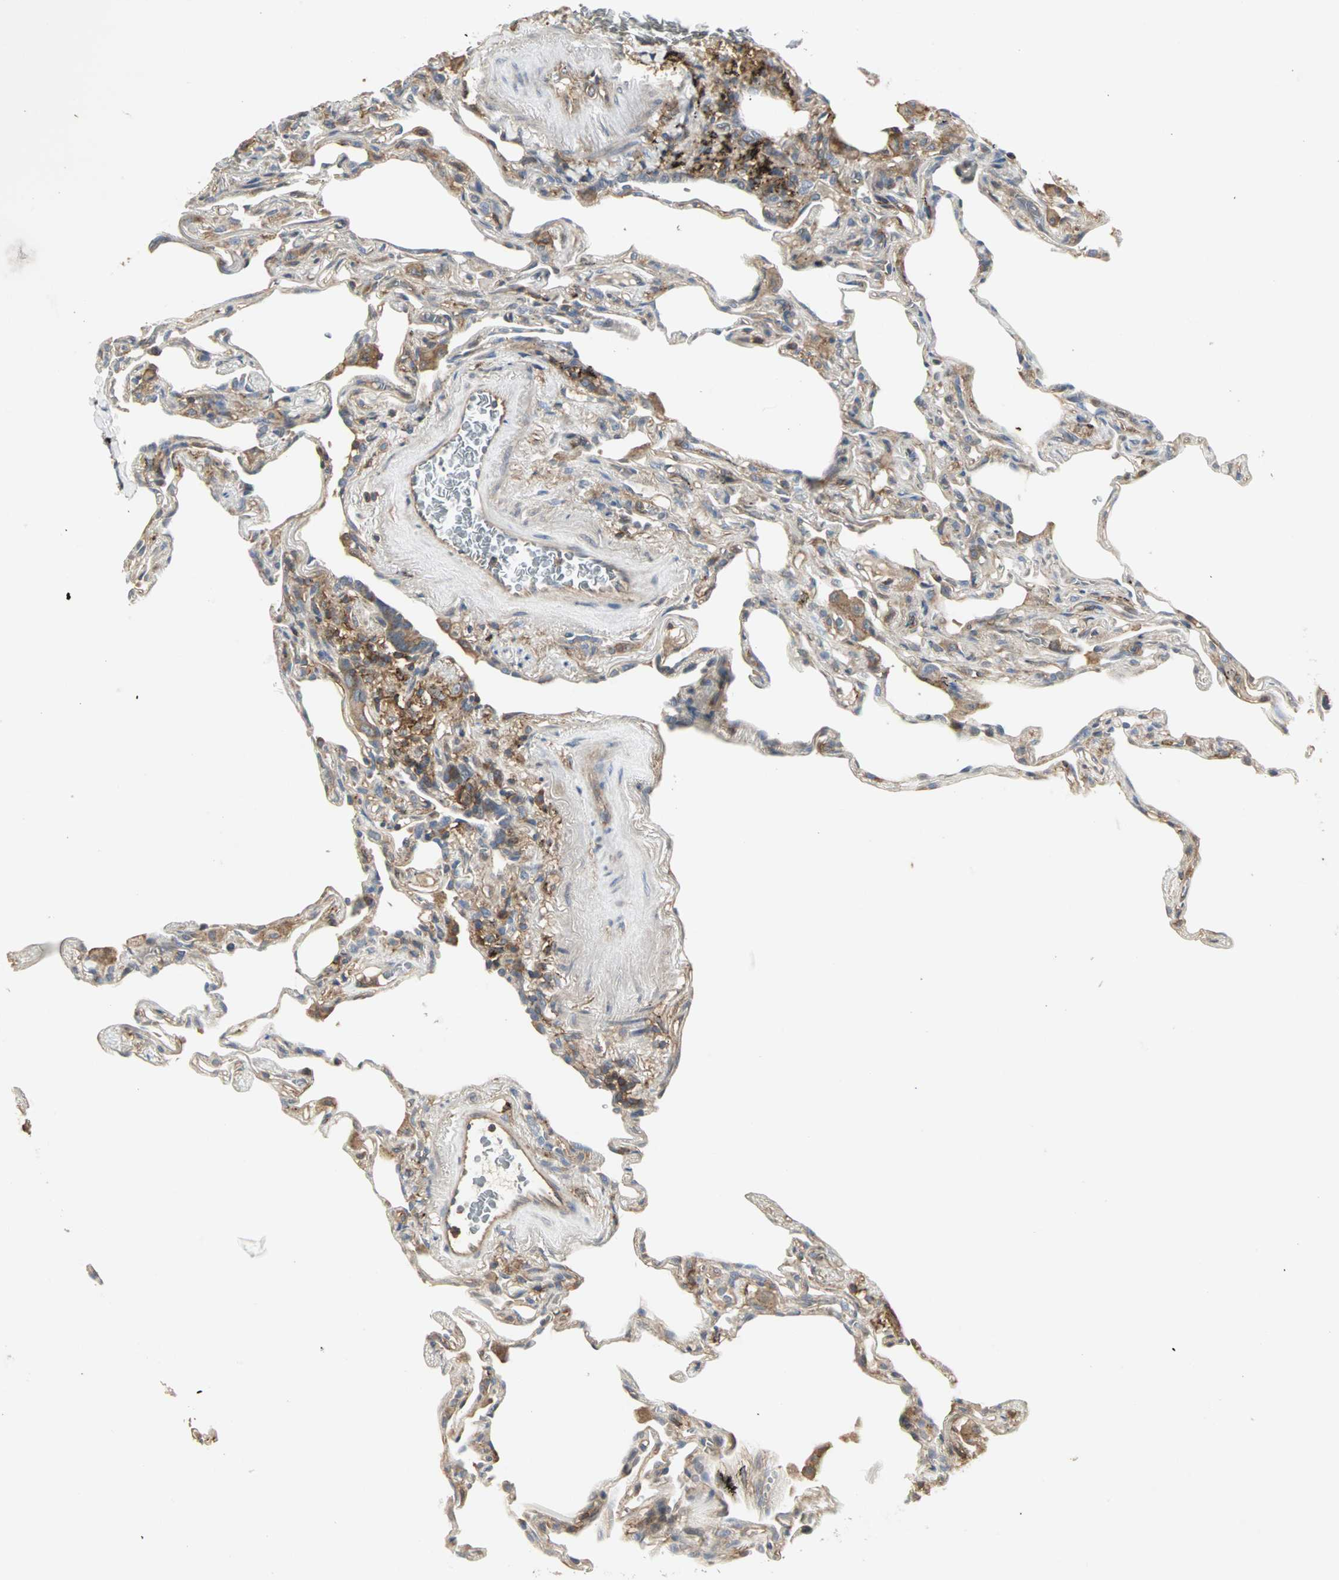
{"staining": {"intensity": "moderate", "quantity": ">75%", "location": "cytoplasmic/membranous"}, "tissue": "lung", "cell_type": "Alveolar cells", "image_type": "normal", "snomed": [{"axis": "morphology", "description": "Normal tissue, NOS"}, {"axis": "morphology", "description": "Inflammation, NOS"}, {"axis": "topography", "description": "Lung"}], "caption": "A high-resolution micrograph shows IHC staining of unremarkable lung, which demonstrates moderate cytoplasmic/membranous expression in approximately >75% of alveolar cells.", "gene": "GNAI2", "patient": {"sex": "male", "age": 69}}